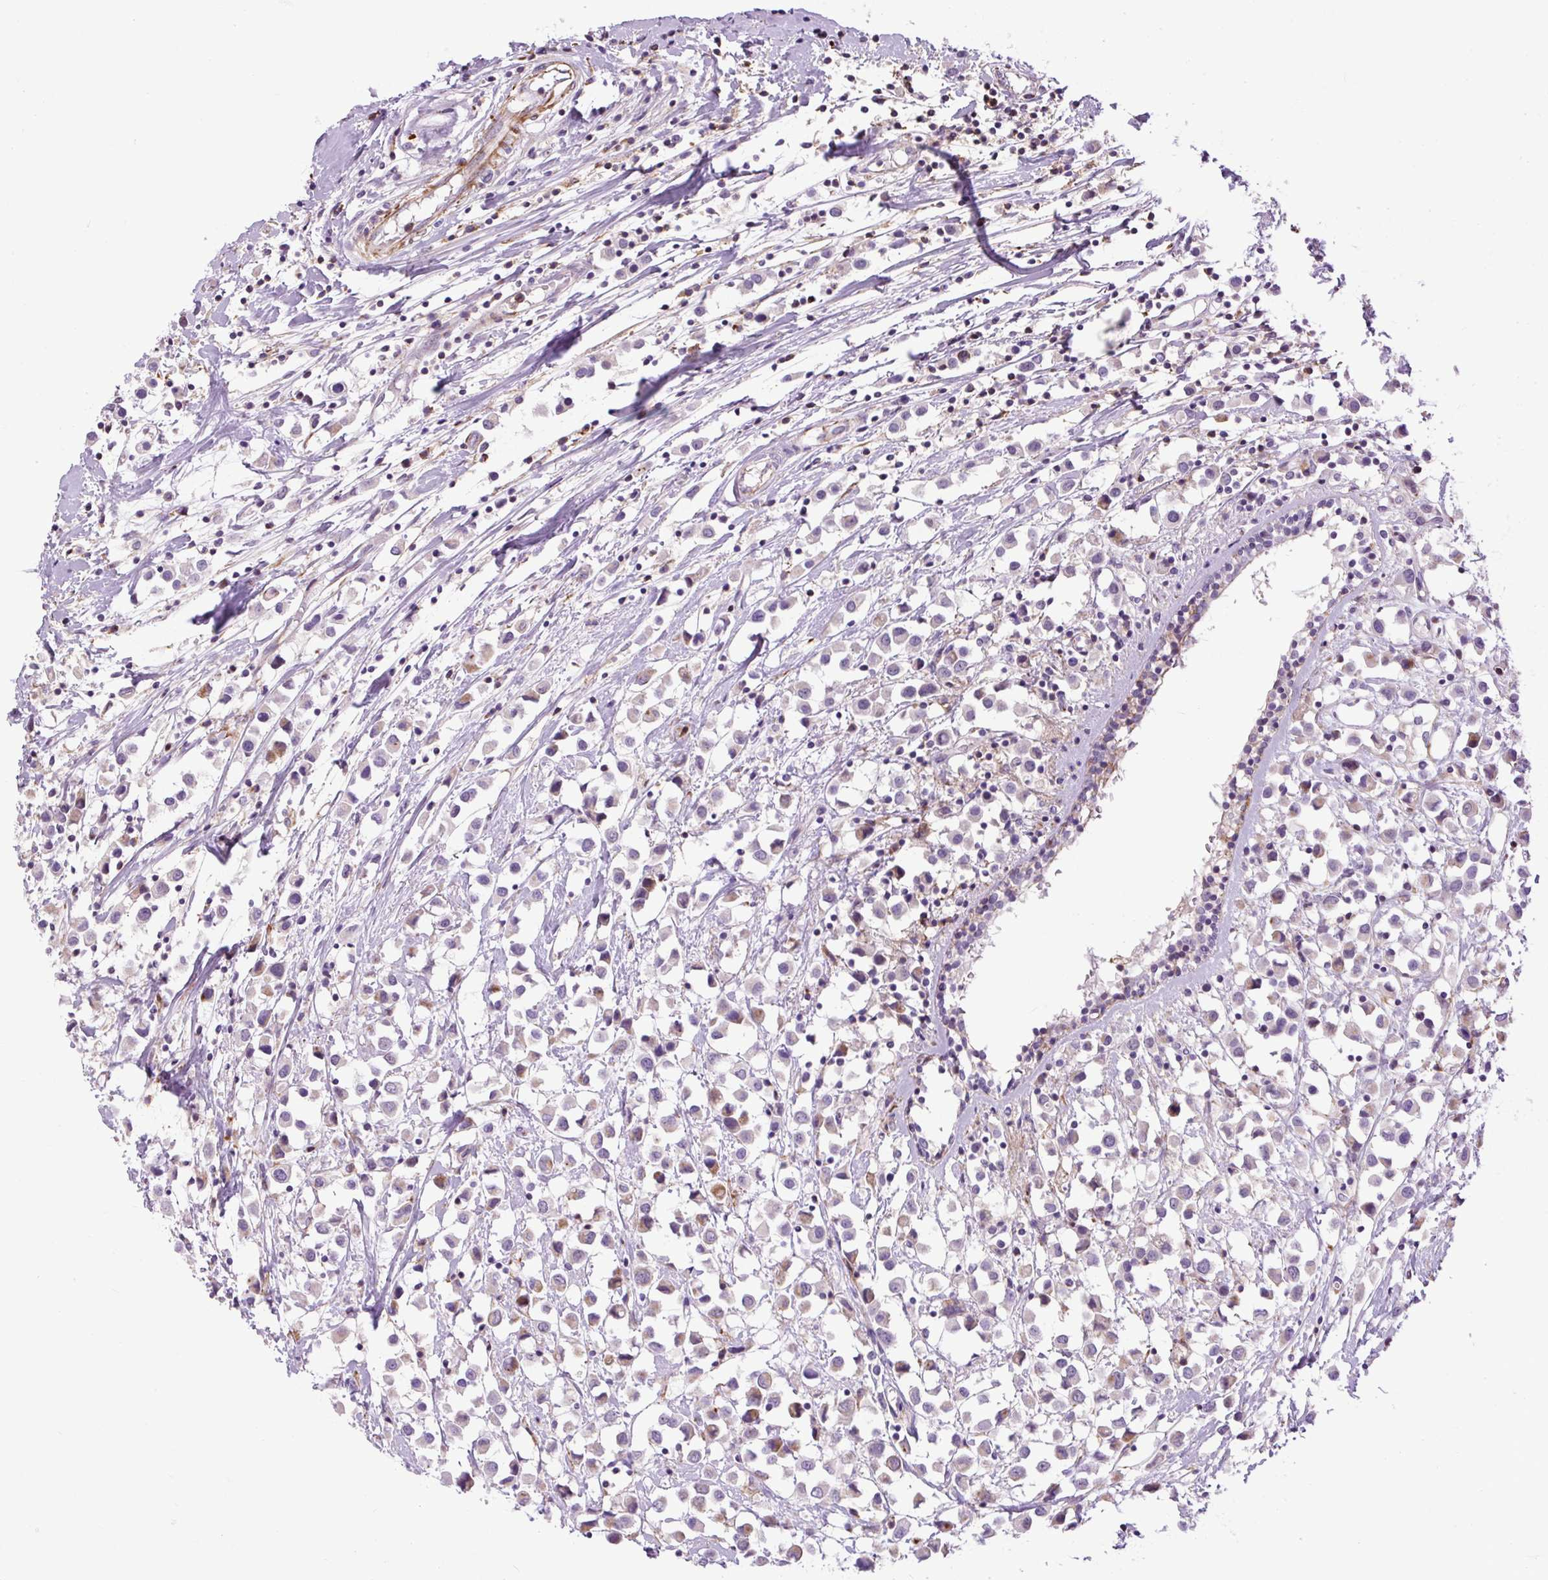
{"staining": {"intensity": "moderate", "quantity": "<25%", "location": "cytoplasmic/membranous"}, "tissue": "breast cancer", "cell_type": "Tumor cells", "image_type": "cancer", "snomed": [{"axis": "morphology", "description": "Duct carcinoma"}, {"axis": "topography", "description": "Breast"}], "caption": "There is low levels of moderate cytoplasmic/membranous staining in tumor cells of breast intraductal carcinoma, as demonstrated by immunohistochemical staining (brown color).", "gene": "ZNF197", "patient": {"sex": "female", "age": 61}}